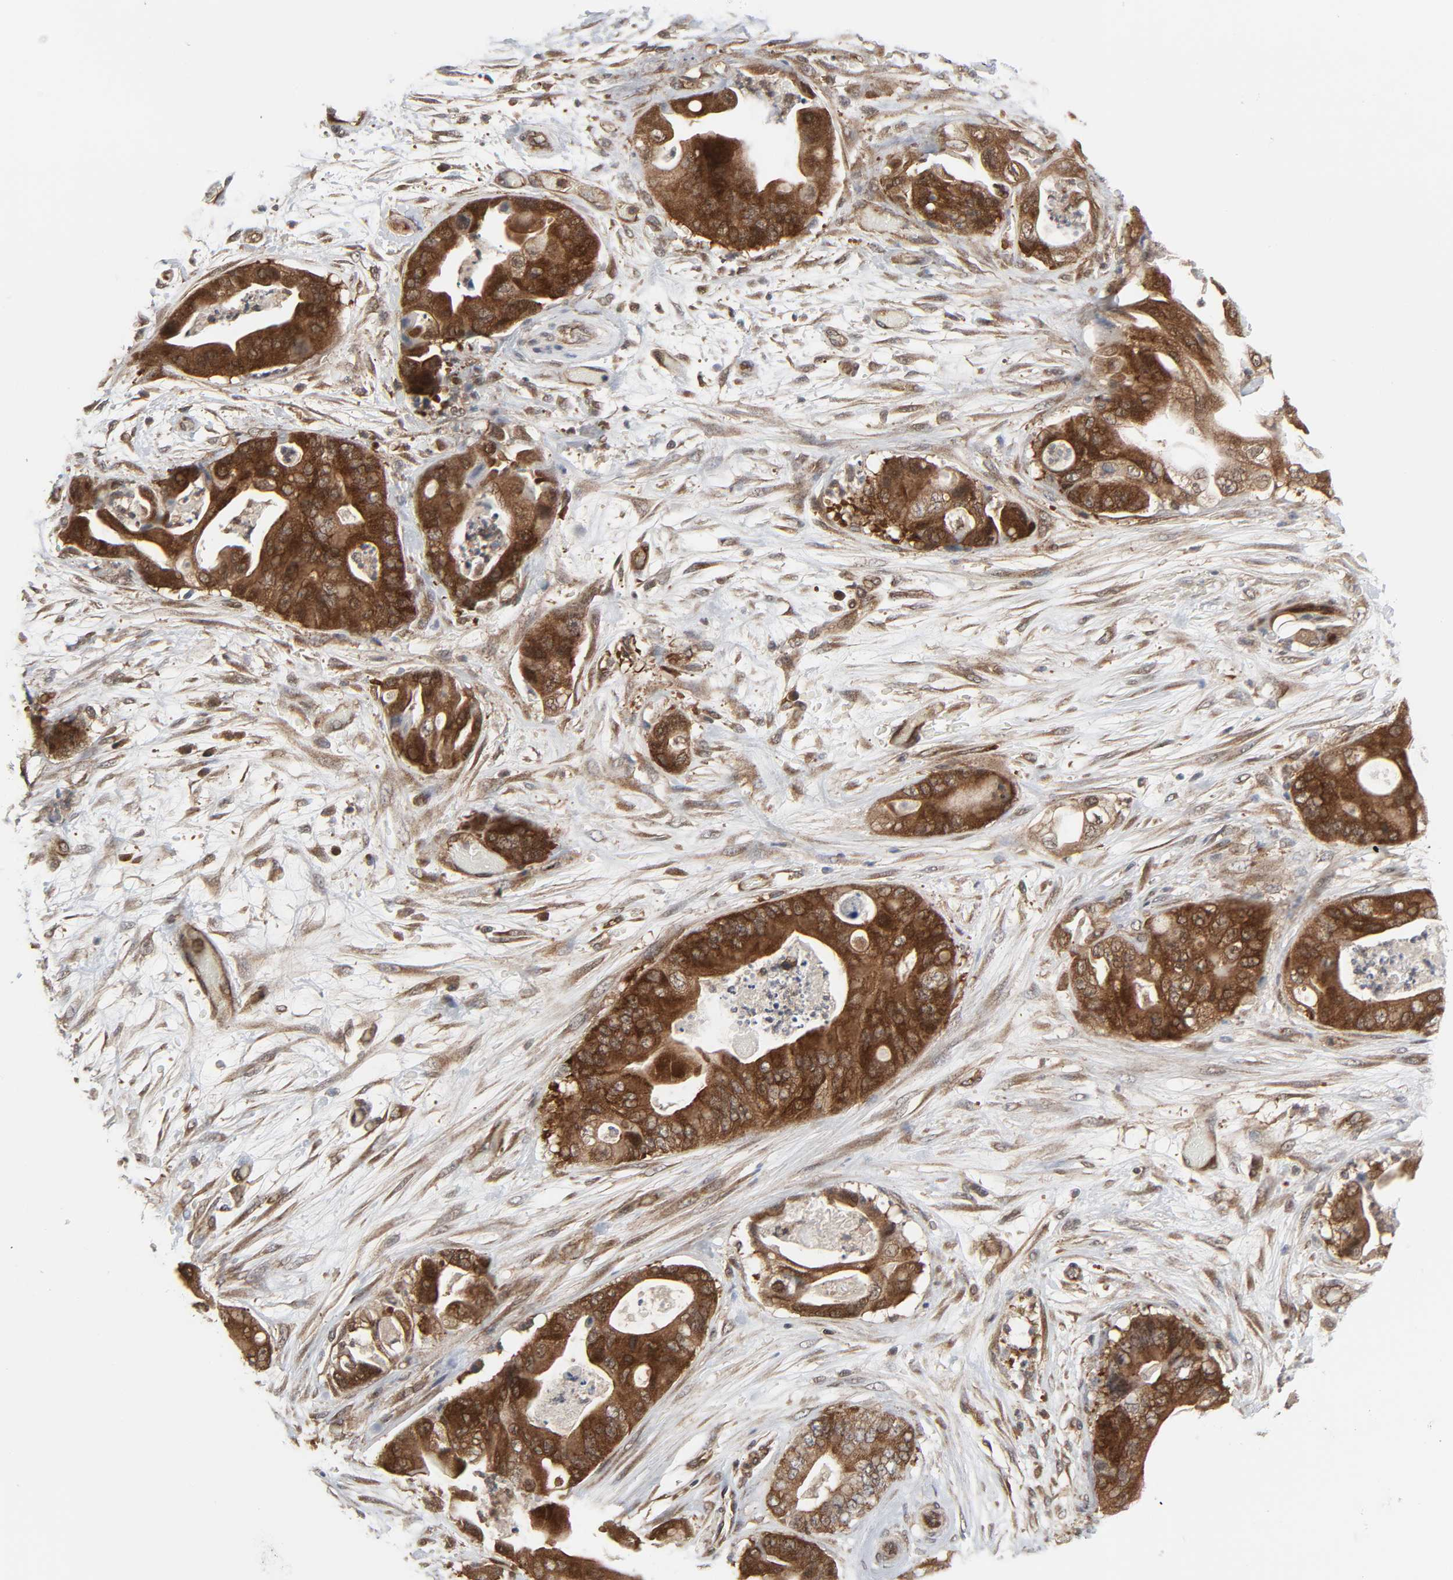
{"staining": {"intensity": "strong", "quantity": ">75%", "location": "cytoplasmic/membranous"}, "tissue": "stomach cancer", "cell_type": "Tumor cells", "image_type": "cancer", "snomed": [{"axis": "morphology", "description": "Adenocarcinoma, NOS"}, {"axis": "topography", "description": "Stomach"}], "caption": "IHC staining of adenocarcinoma (stomach), which exhibits high levels of strong cytoplasmic/membranous positivity in about >75% of tumor cells indicating strong cytoplasmic/membranous protein positivity. The staining was performed using DAB (brown) for protein detection and nuclei were counterstained in hematoxylin (blue).", "gene": "GSK3A", "patient": {"sex": "female", "age": 73}}